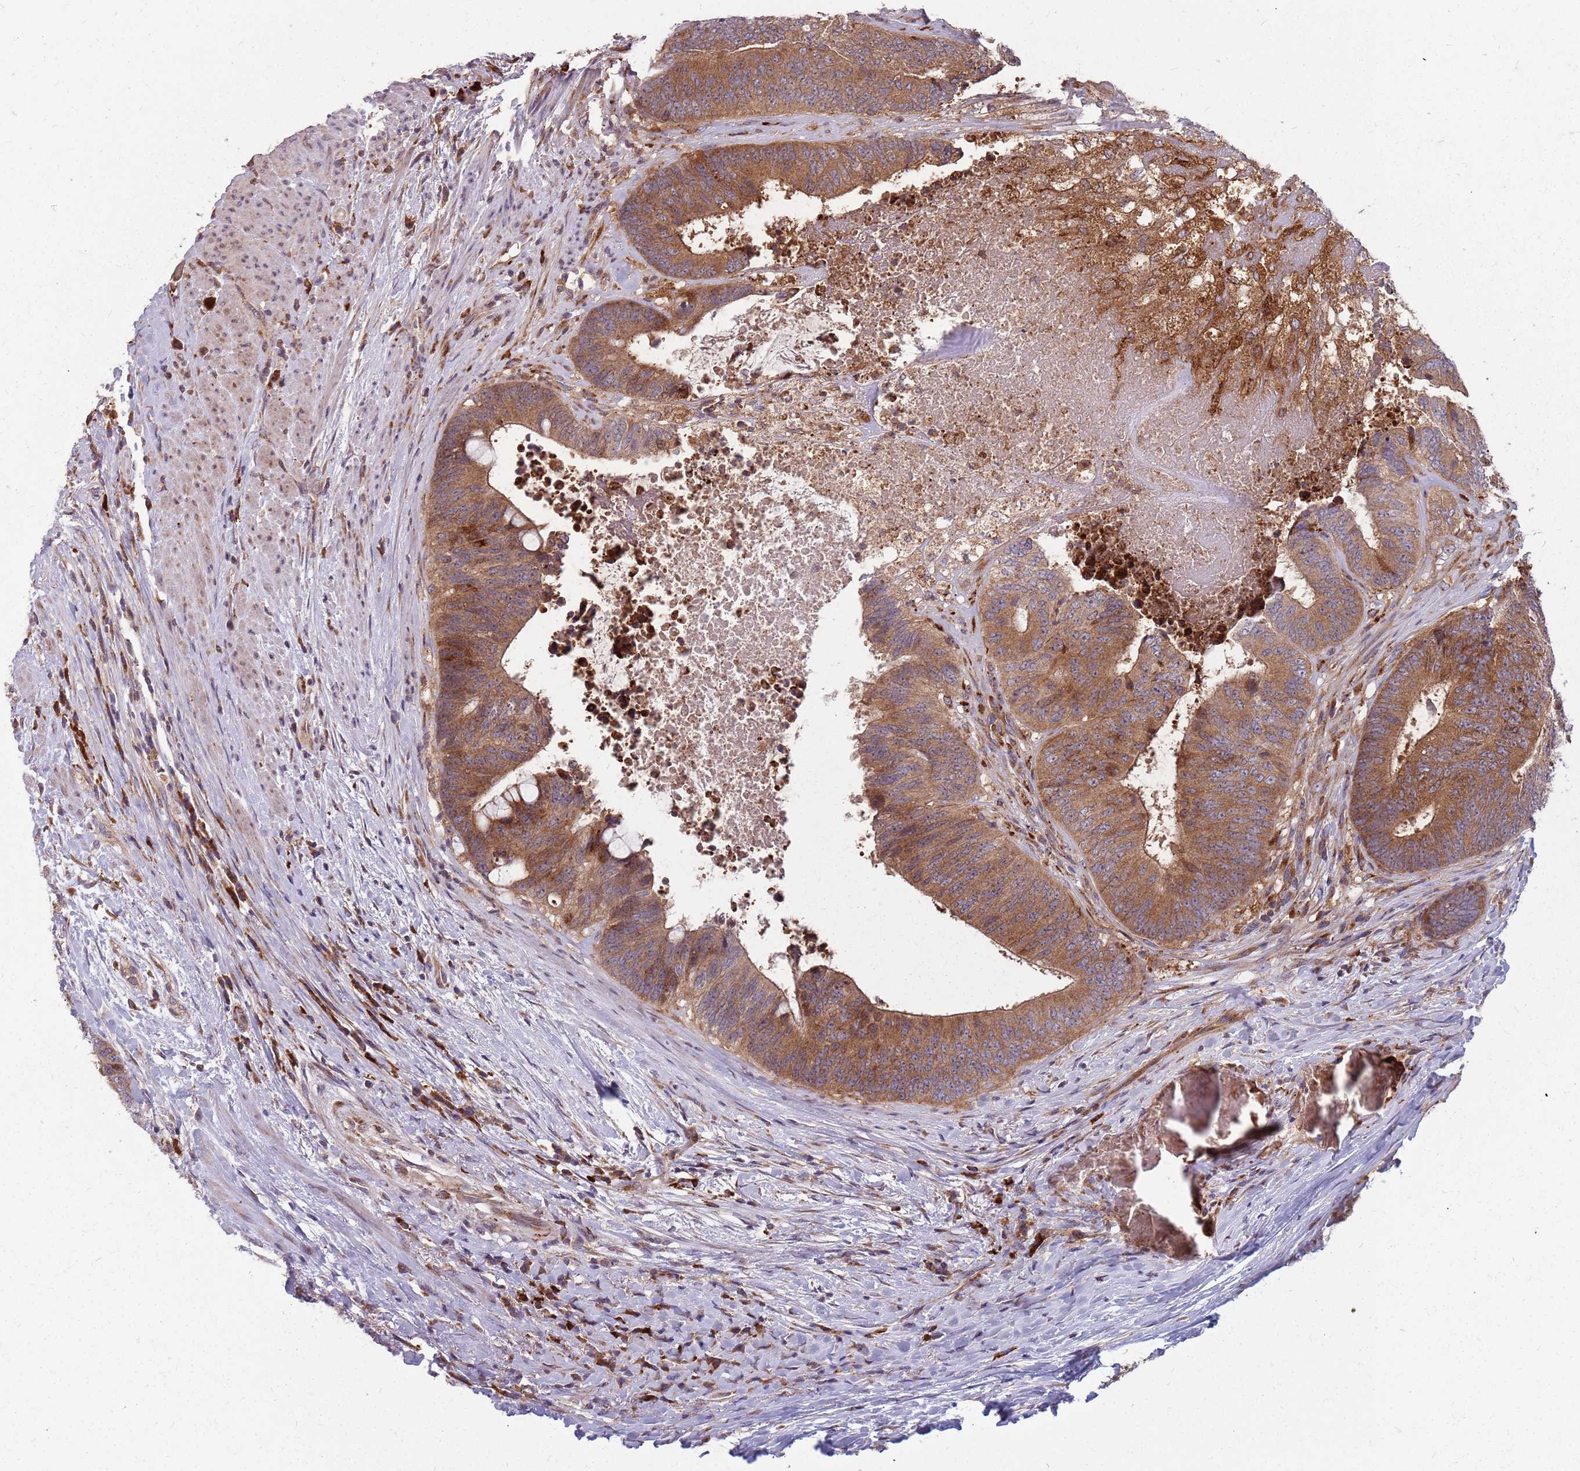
{"staining": {"intensity": "moderate", "quantity": ">75%", "location": "cytoplasmic/membranous"}, "tissue": "colorectal cancer", "cell_type": "Tumor cells", "image_type": "cancer", "snomed": [{"axis": "morphology", "description": "Adenocarcinoma, NOS"}, {"axis": "topography", "description": "Rectum"}], "caption": "Protein expression analysis of colorectal cancer (adenocarcinoma) exhibits moderate cytoplasmic/membranous expression in about >75% of tumor cells.", "gene": "NME4", "patient": {"sex": "male", "age": 72}}